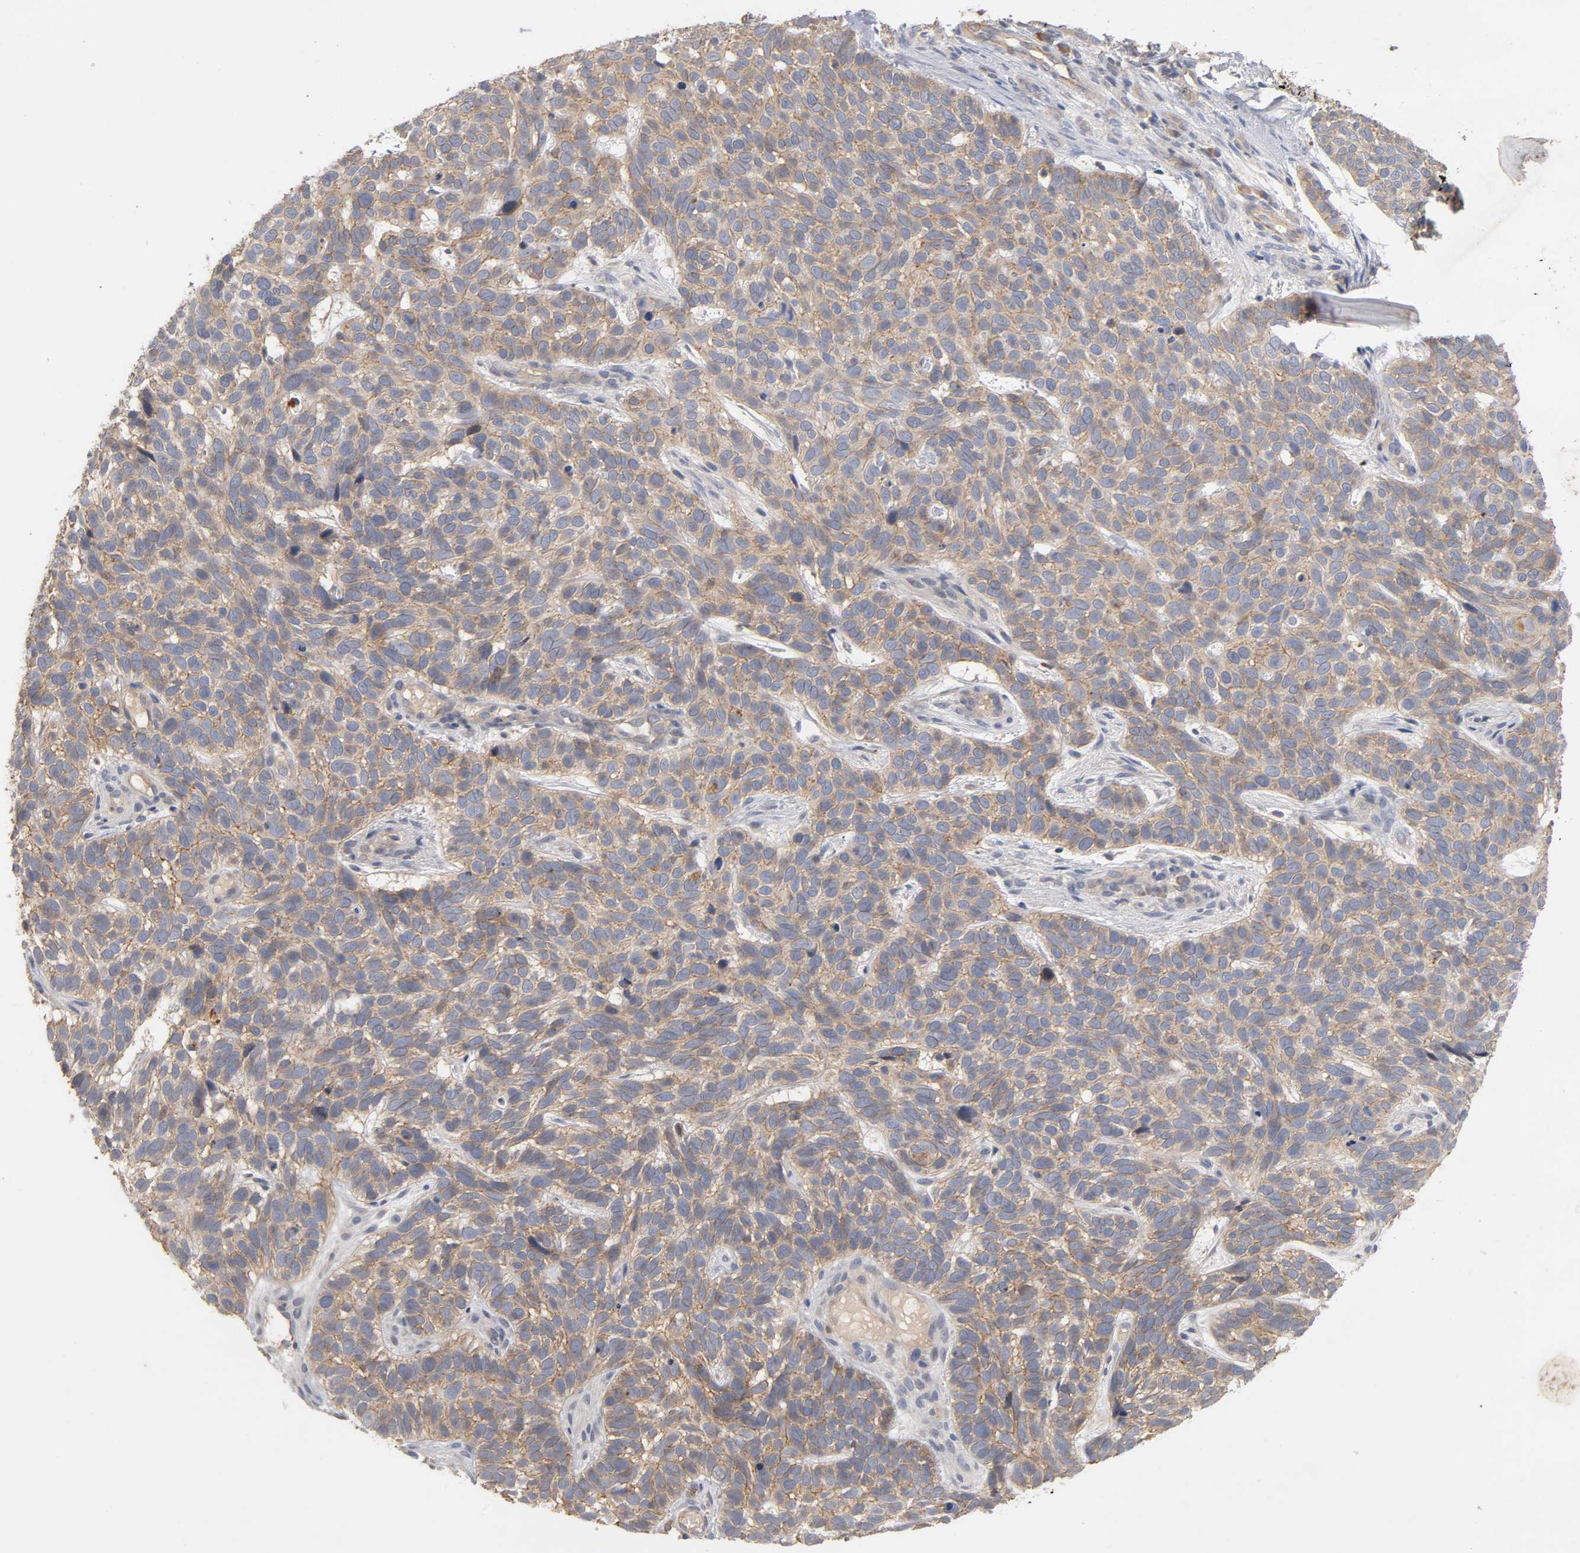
{"staining": {"intensity": "moderate", "quantity": ">75%", "location": "cytoplasmic/membranous"}, "tissue": "skin cancer", "cell_type": "Tumor cells", "image_type": "cancer", "snomed": [{"axis": "morphology", "description": "Basal cell carcinoma"}, {"axis": "topography", "description": "Skin"}], "caption": "Tumor cells display medium levels of moderate cytoplasmic/membranous expression in approximately >75% of cells in human basal cell carcinoma (skin). (brown staining indicates protein expression, while blue staining denotes nuclei).", "gene": "PDZD11", "patient": {"sex": "male", "age": 87}}